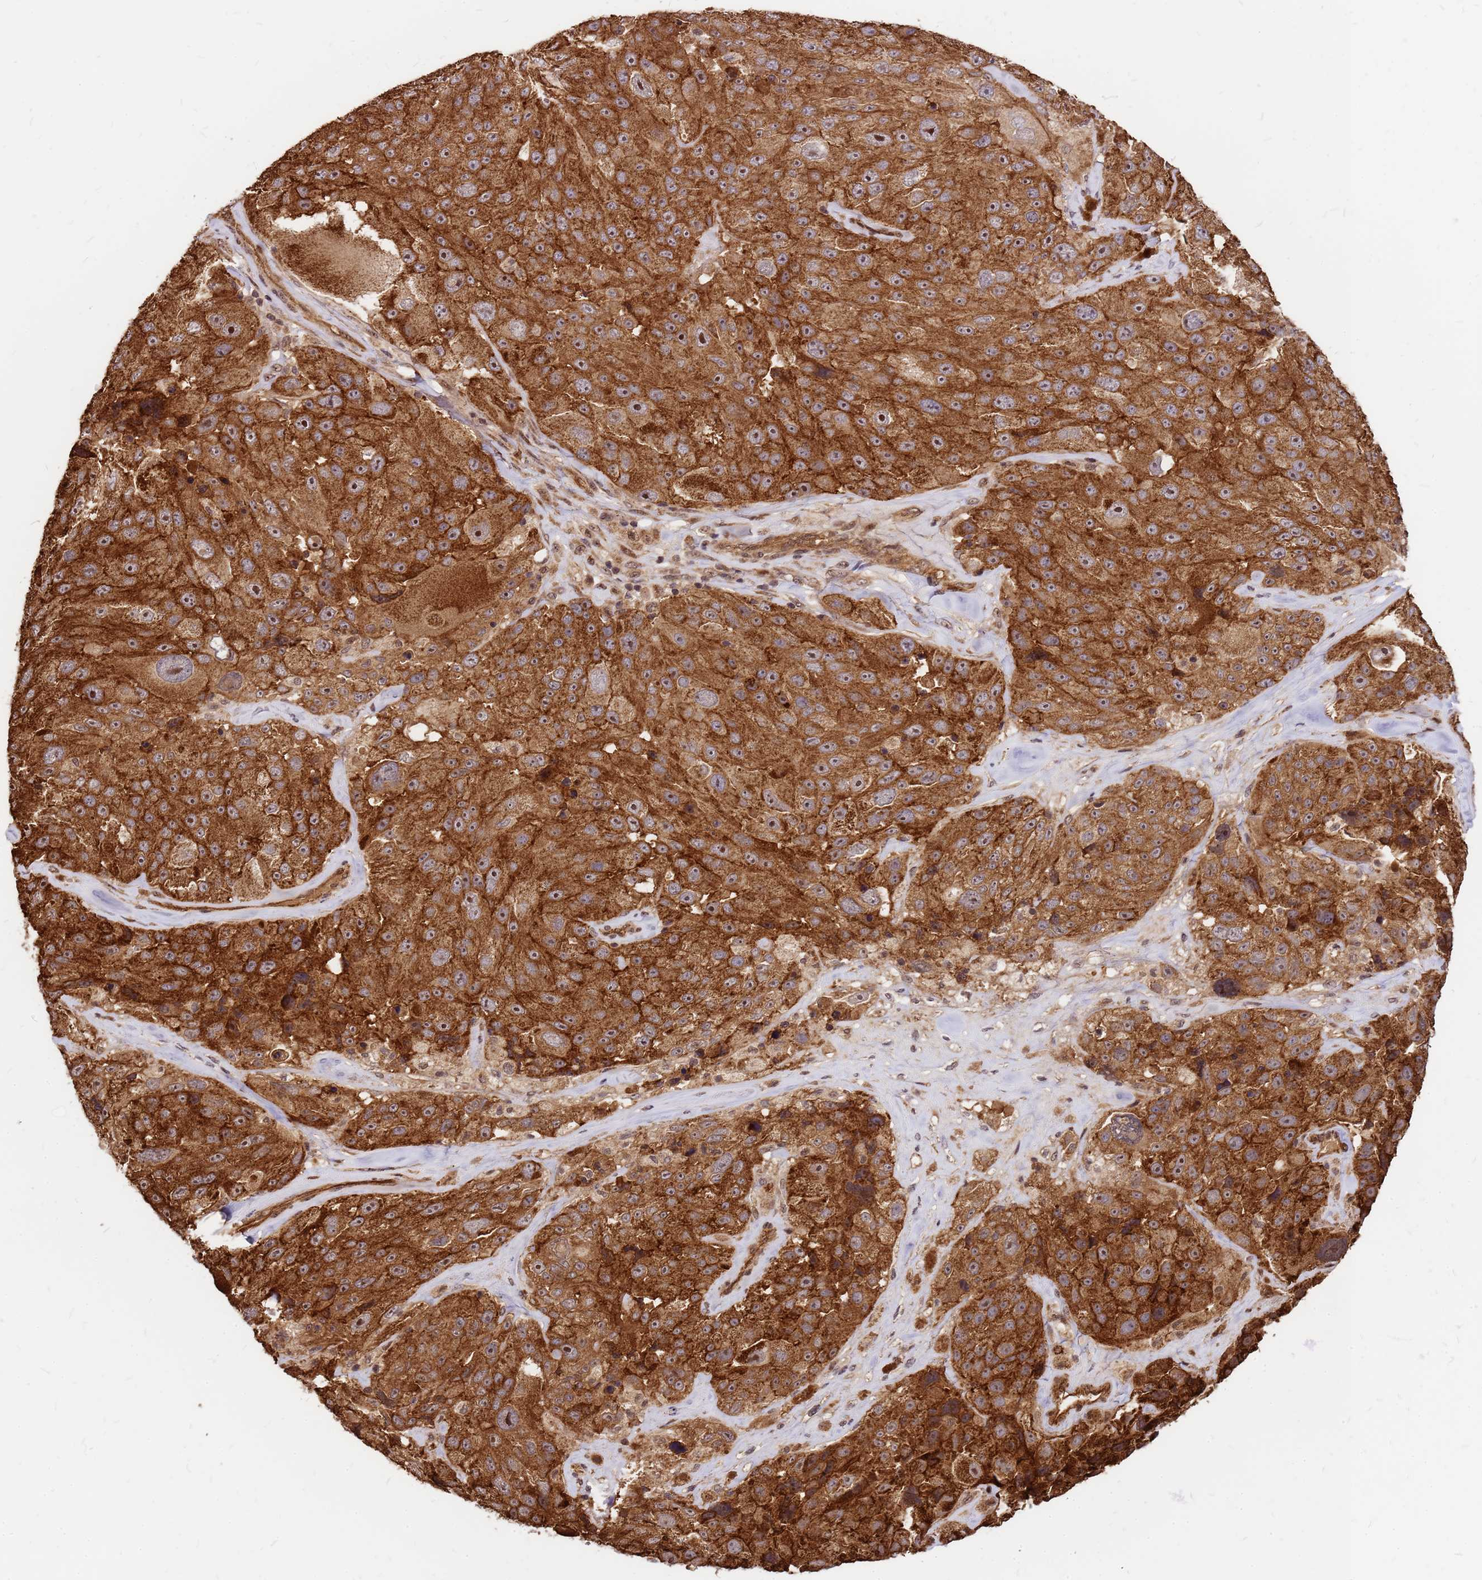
{"staining": {"intensity": "strong", "quantity": ">75%", "location": "cytoplasmic/membranous,nuclear"}, "tissue": "melanoma", "cell_type": "Tumor cells", "image_type": "cancer", "snomed": [{"axis": "morphology", "description": "Malignant melanoma, Metastatic site"}, {"axis": "topography", "description": "Lymph node"}], "caption": "This is a micrograph of IHC staining of melanoma, which shows strong expression in the cytoplasmic/membranous and nuclear of tumor cells.", "gene": "GPATCH8", "patient": {"sex": "male", "age": 62}}